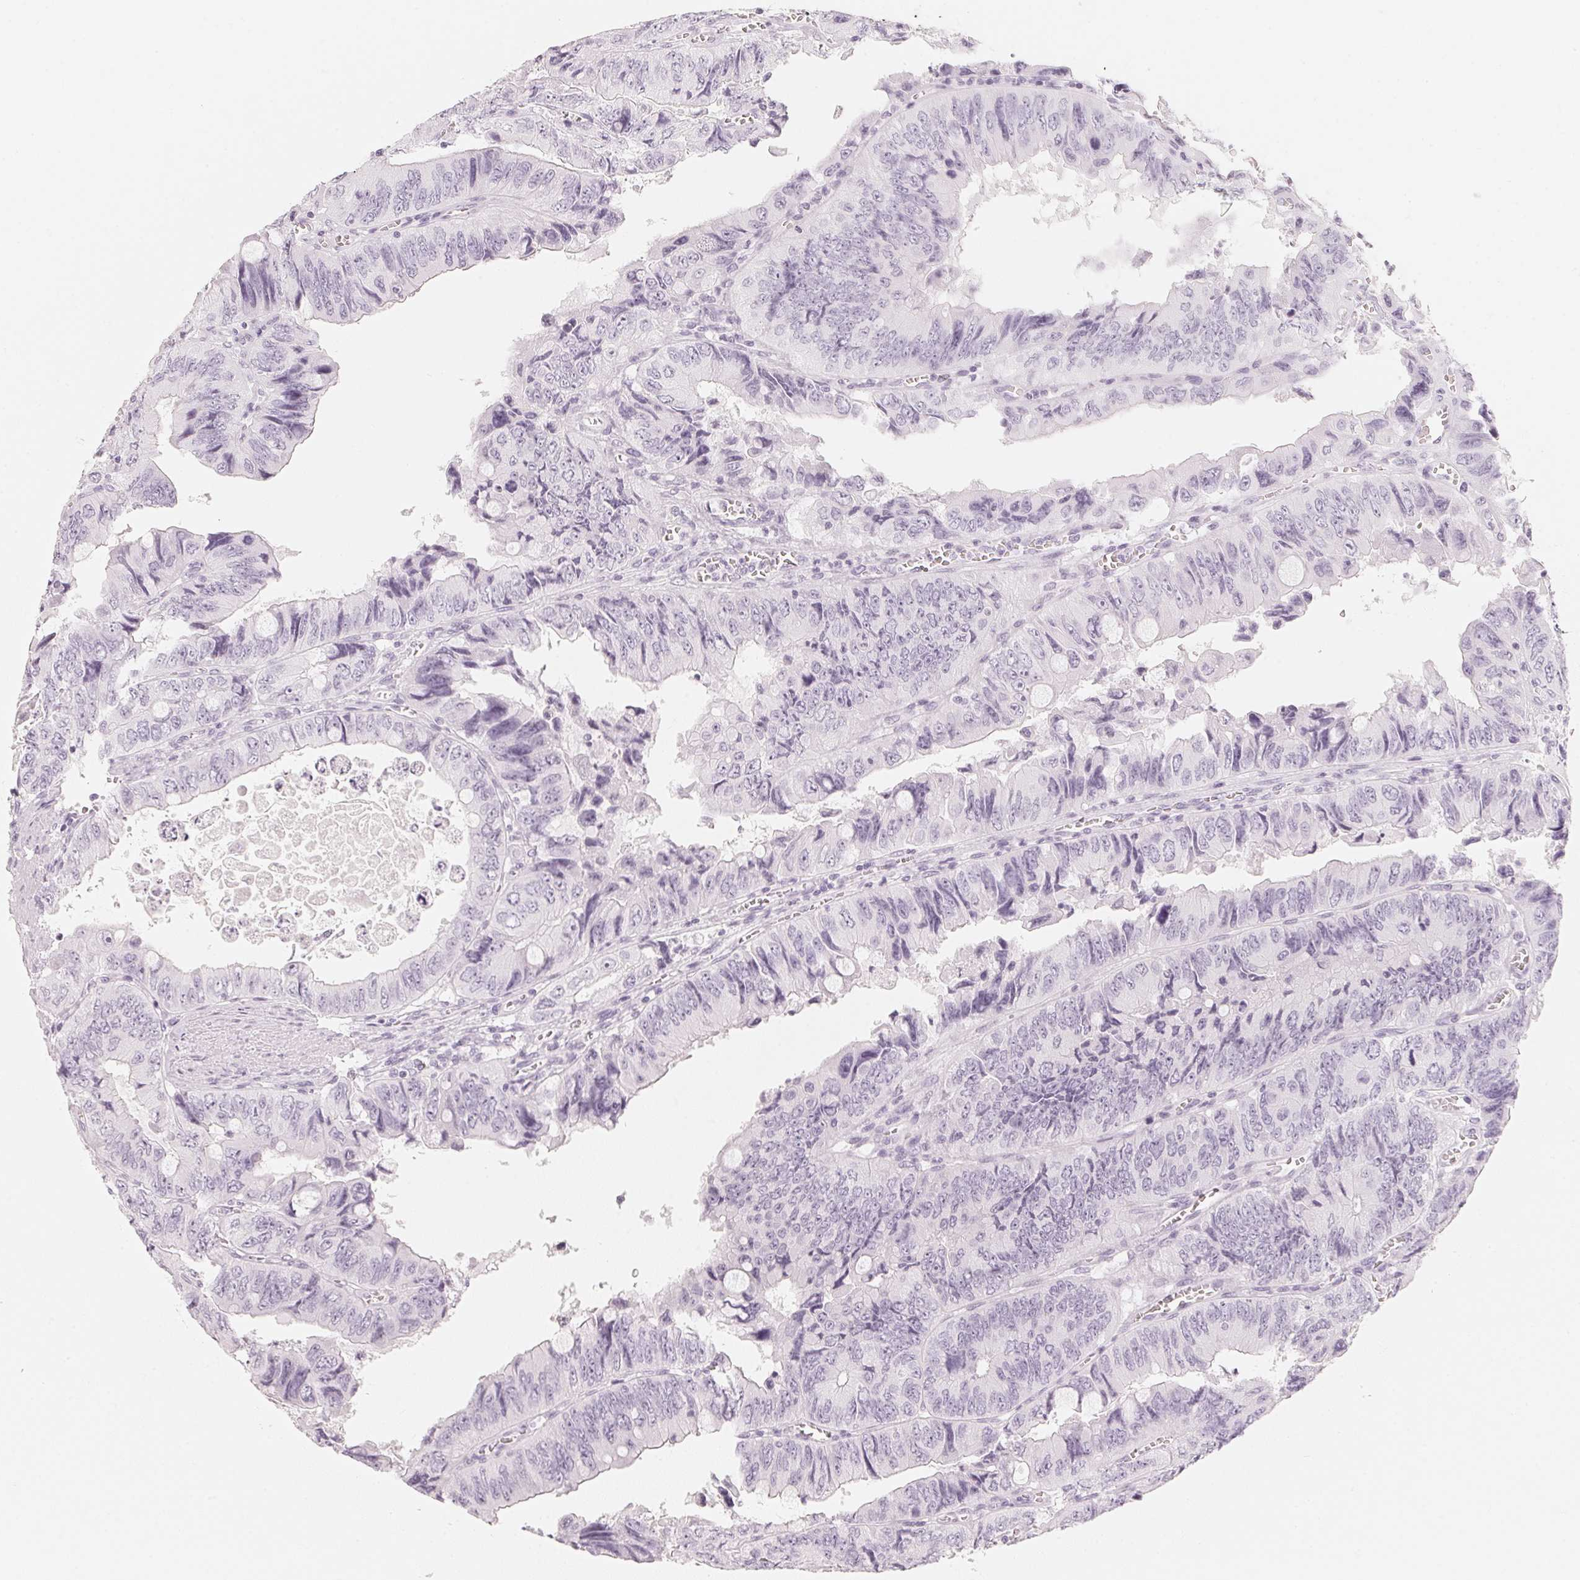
{"staining": {"intensity": "negative", "quantity": "none", "location": "none"}, "tissue": "colorectal cancer", "cell_type": "Tumor cells", "image_type": "cancer", "snomed": [{"axis": "morphology", "description": "Adenocarcinoma, NOS"}, {"axis": "topography", "description": "Colon"}], "caption": "Immunohistochemistry (IHC) histopathology image of neoplastic tissue: colorectal cancer (adenocarcinoma) stained with DAB (3,3'-diaminobenzidine) displays no significant protein expression in tumor cells.", "gene": "SLC22A8", "patient": {"sex": "female", "age": 84}}